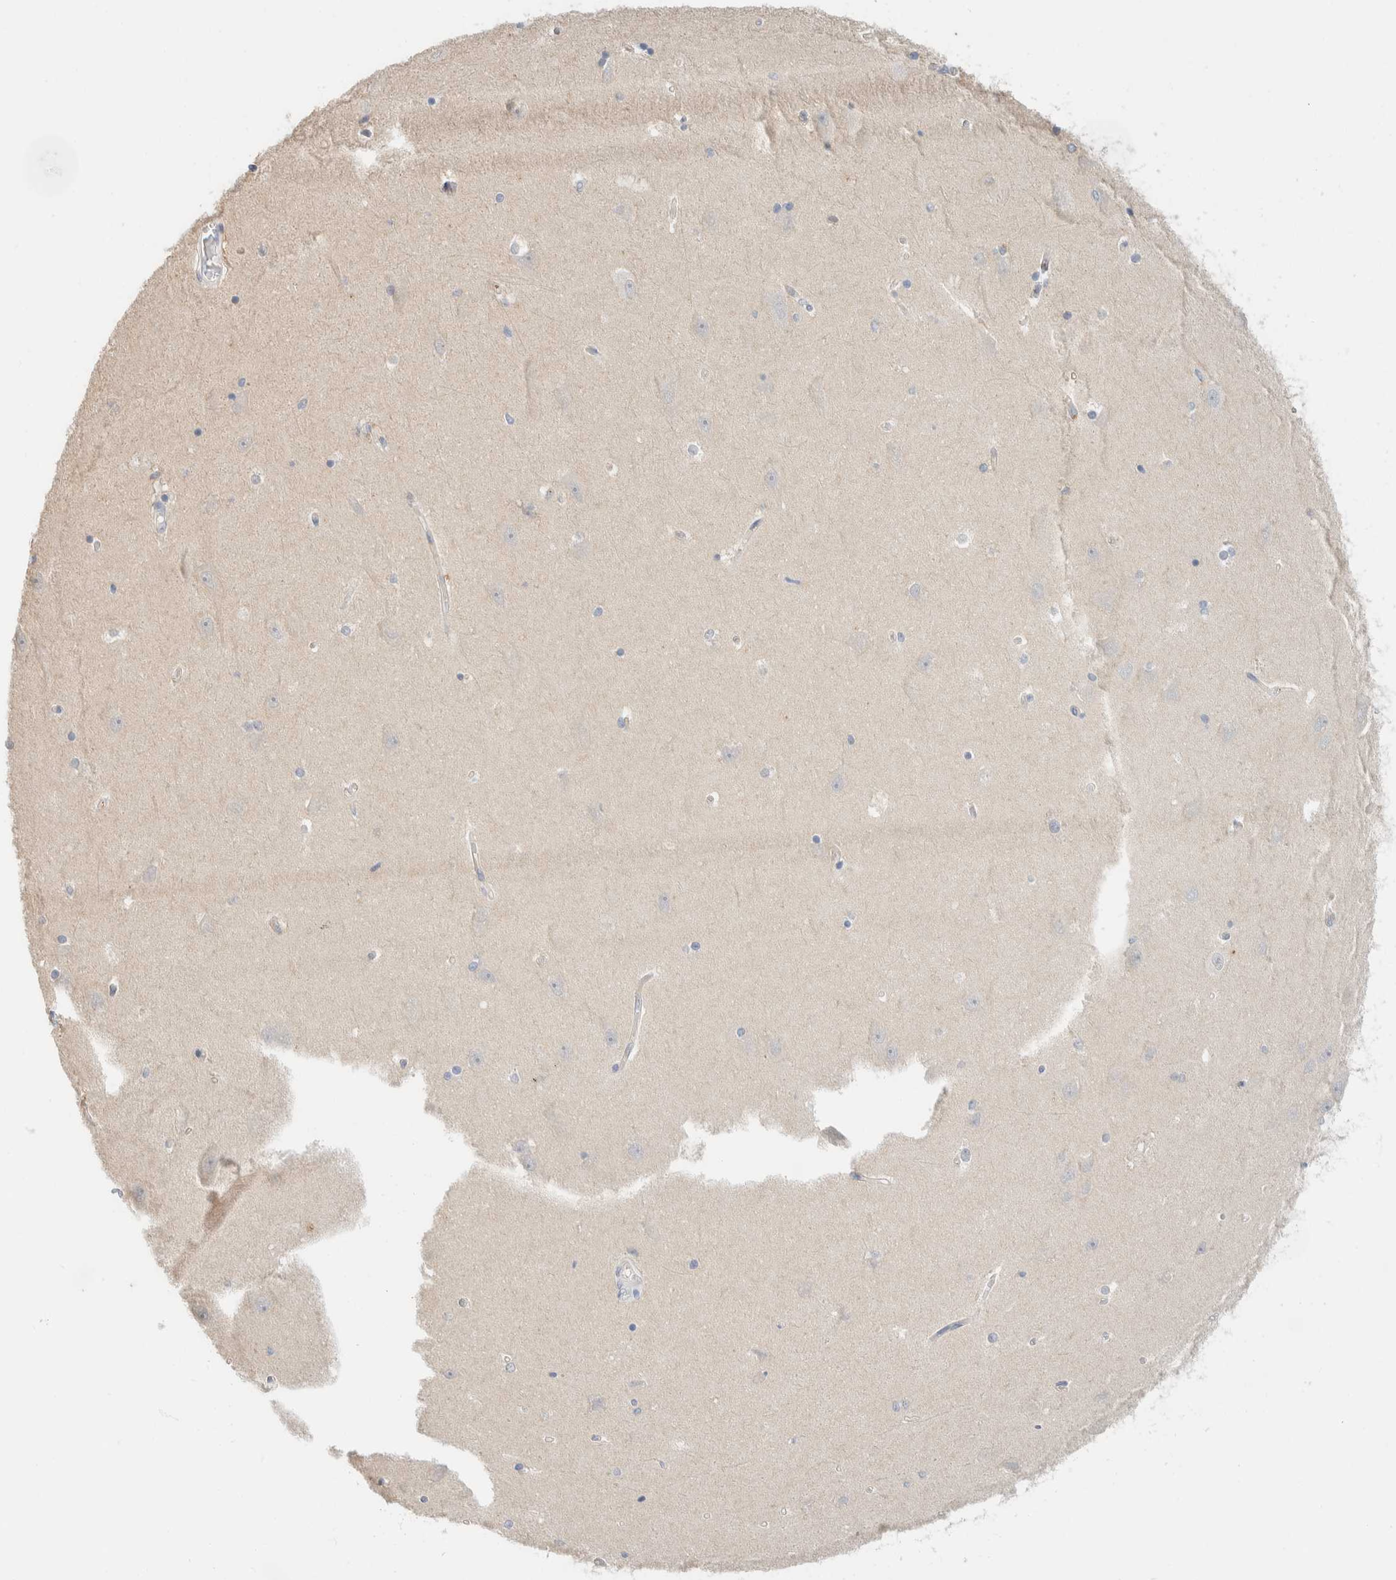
{"staining": {"intensity": "negative", "quantity": "none", "location": "none"}, "tissue": "hippocampus", "cell_type": "Glial cells", "image_type": "normal", "snomed": [{"axis": "morphology", "description": "Normal tissue, NOS"}, {"axis": "topography", "description": "Hippocampus"}], "caption": "A high-resolution histopathology image shows immunohistochemistry (IHC) staining of unremarkable hippocampus, which exhibits no significant staining in glial cells. (DAB immunohistochemistry (IHC) visualized using brightfield microscopy, high magnification).", "gene": "SETD4", "patient": {"sex": "male", "age": 45}}